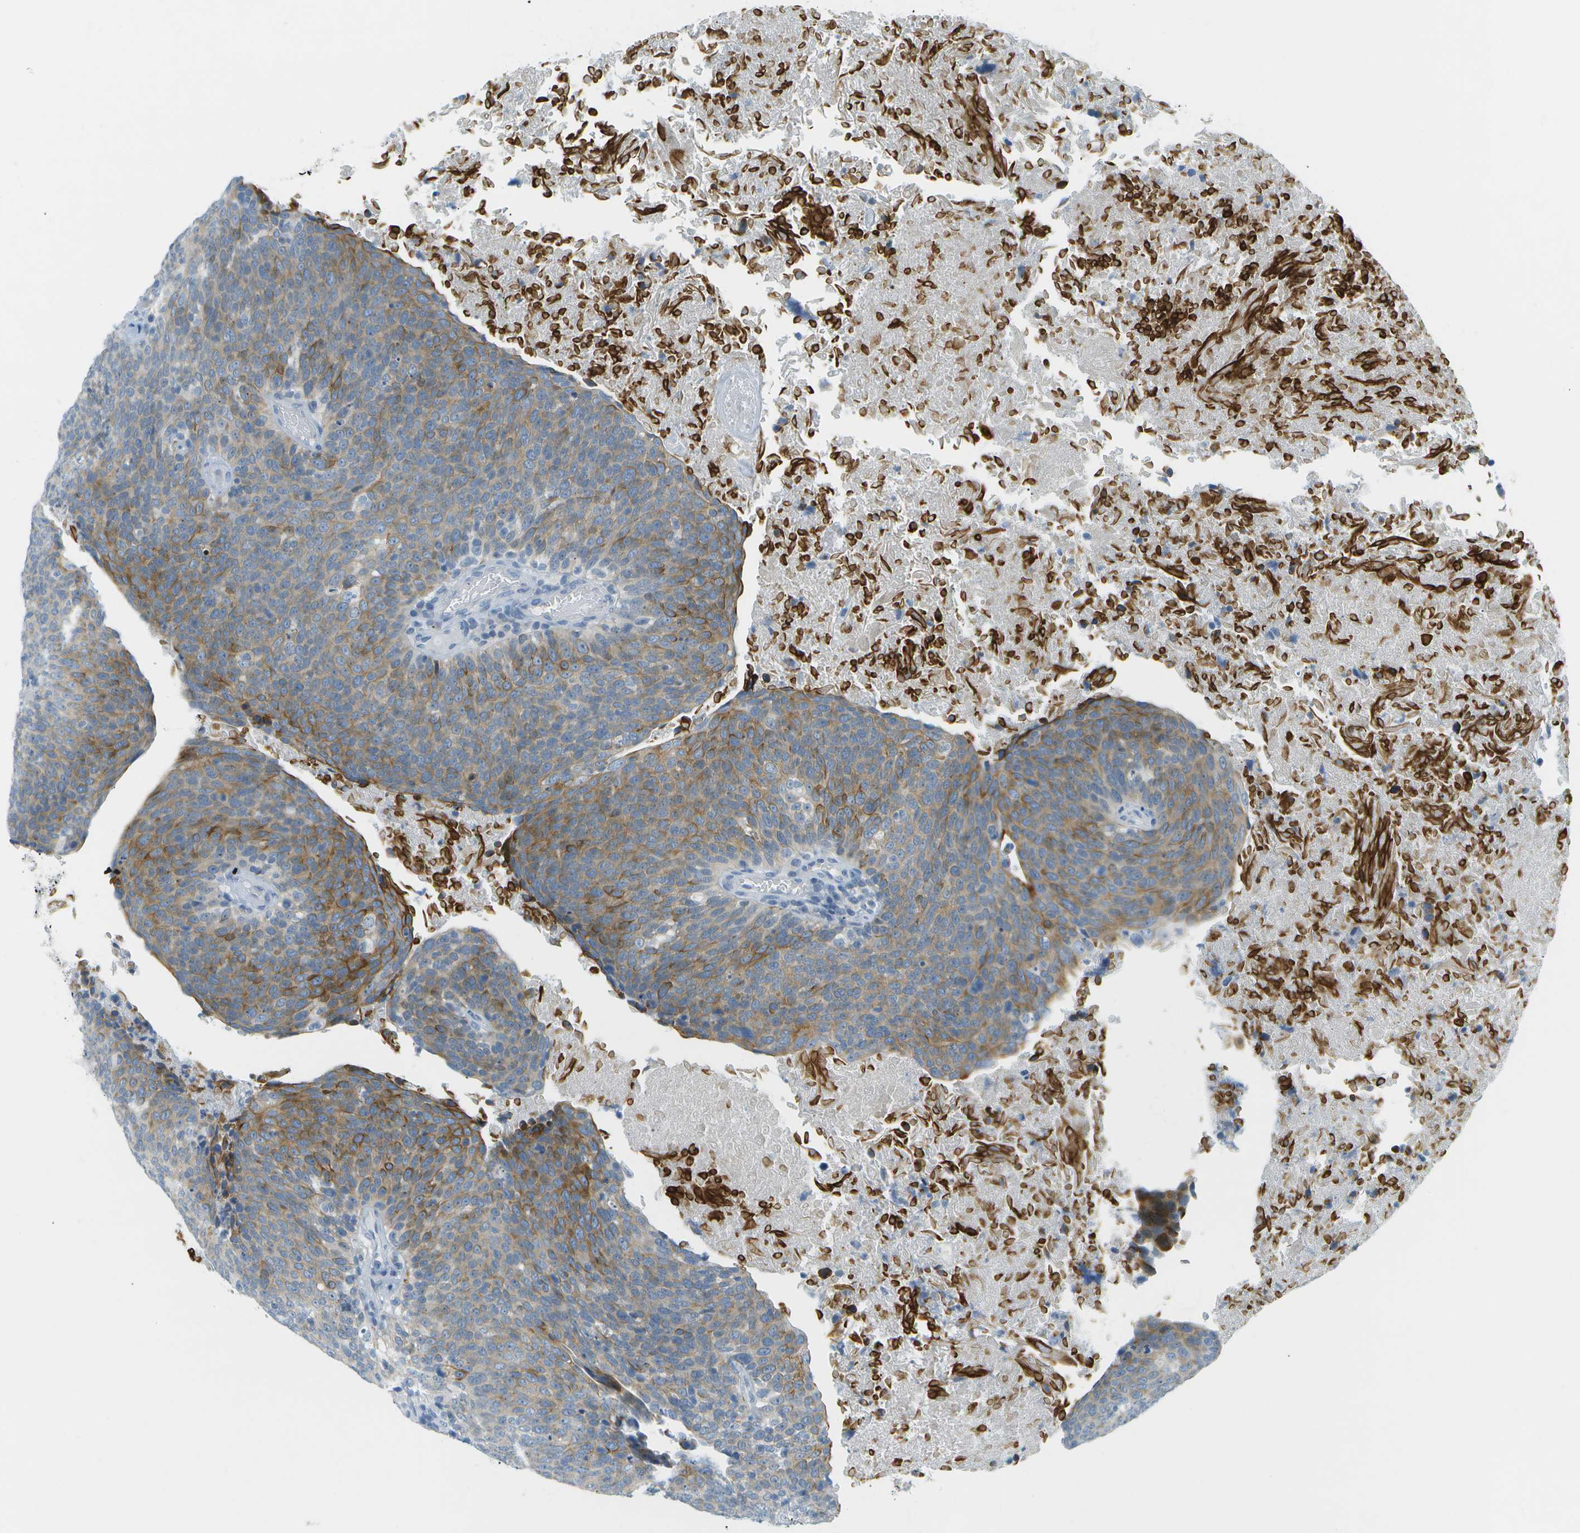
{"staining": {"intensity": "moderate", "quantity": "25%-75%", "location": "cytoplasmic/membranous"}, "tissue": "head and neck cancer", "cell_type": "Tumor cells", "image_type": "cancer", "snomed": [{"axis": "morphology", "description": "Squamous cell carcinoma, NOS"}, {"axis": "morphology", "description": "Squamous cell carcinoma, metastatic, NOS"}, {"axis": "topography", "description": "Lymph node"}, {"axis": "topography", "description": "Head-Neck"}], "caption": "Tumor cells reveal medium levels of moderate cytoplasmic/membranous positivity in about 25%-75% of cells in human head and neck squamous cell carcinoma. (IHC, brightfield microscopy, high magnification).", "gene": "SMYD5", "patient": {"sex": "male", "age": 62}}